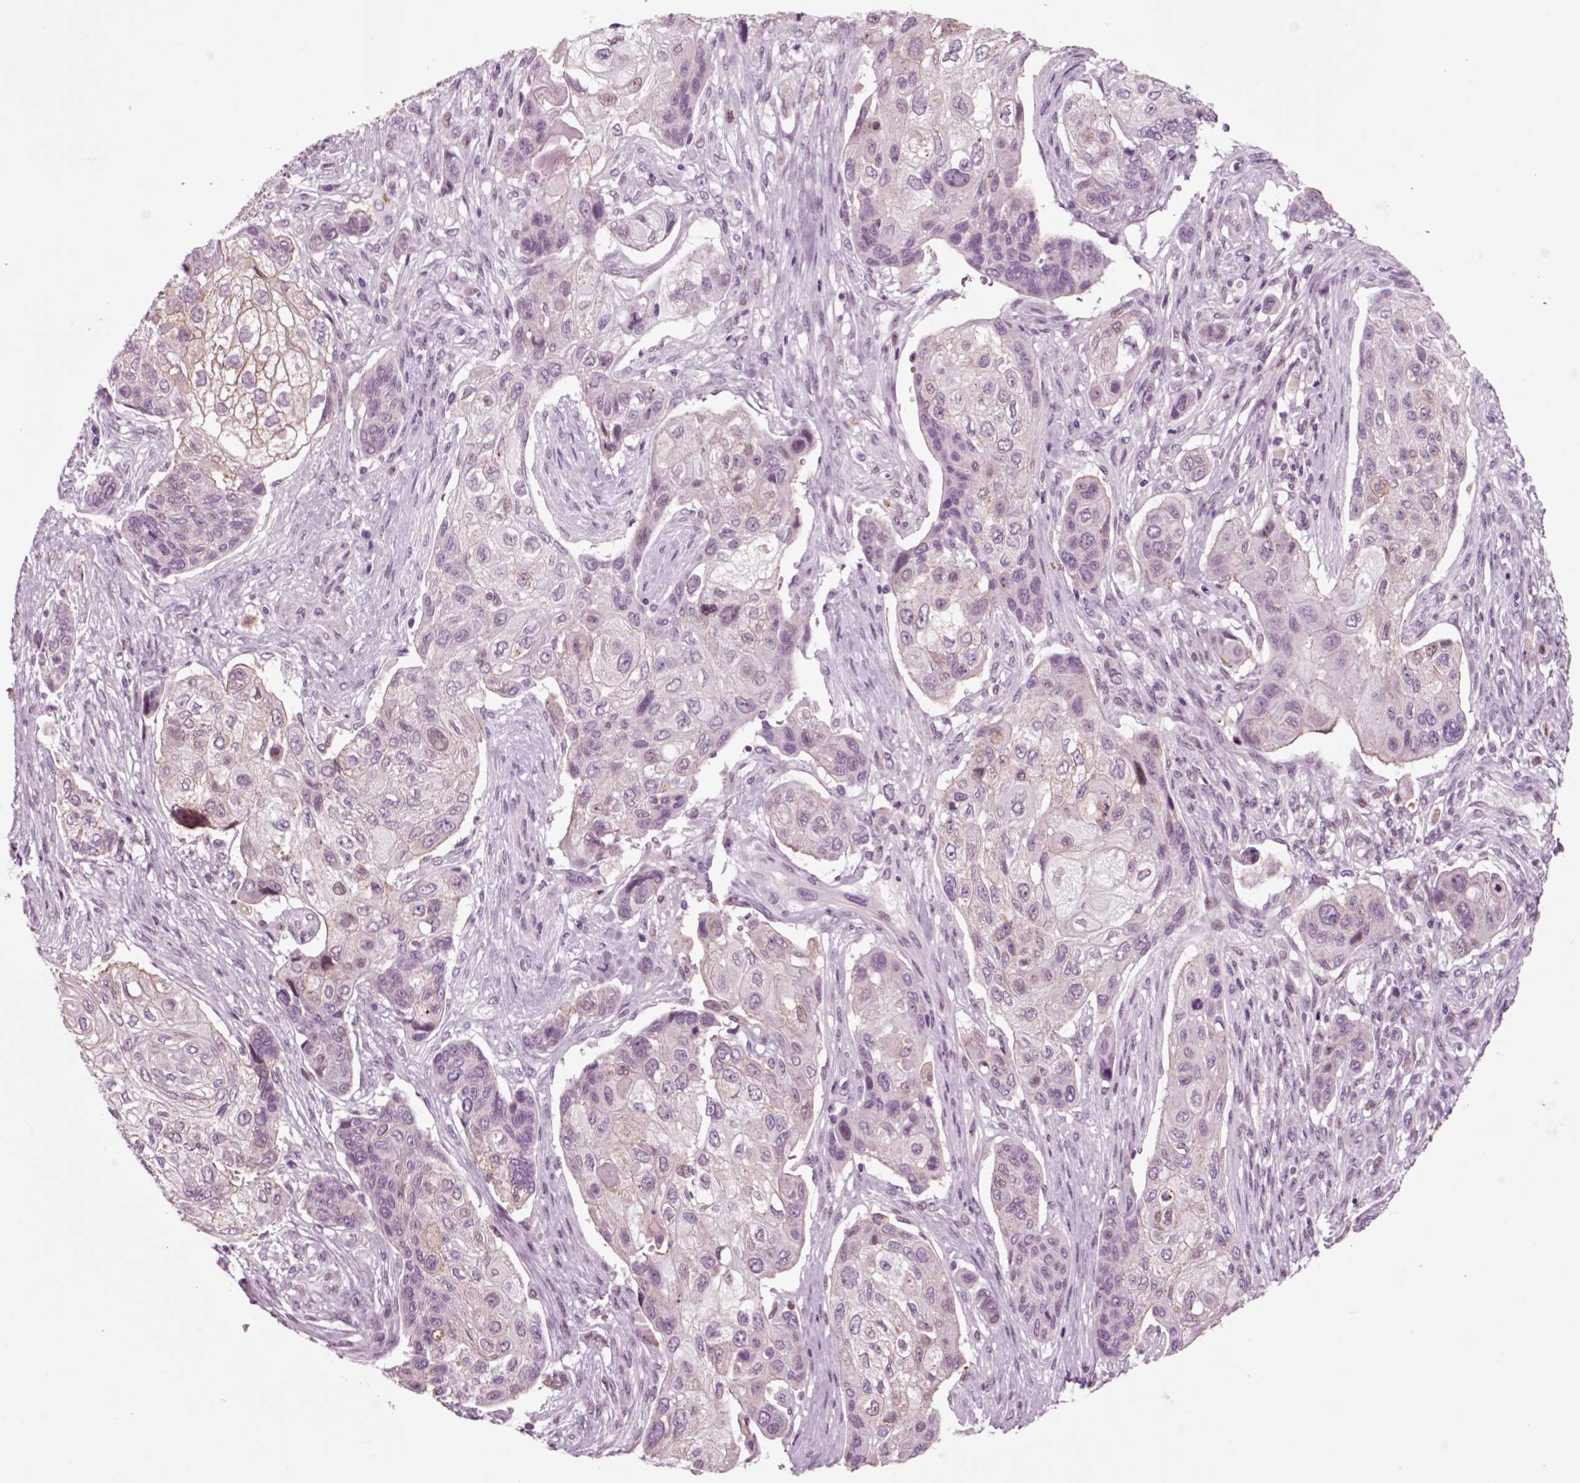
{"staining": {"intensity": "moderate", "quantity": "<25%", "location": "cytoplasmic/membranous"}, "tissue": "lung cancer", "cell_type": "Tumor cells", "image_type": "cancer", "snomed": [{"axis": "morphology", "description": "Normal tissue, NOS"}, {"axis": "morphology", "description": "Squamous cell carcinoma, NOS"}, {"axis": "topography", "description": "Bronchus"}, {"axis": "topography", "description": "Lung"}], "caption": "Immunohistochemistry of lung cancer (squamous cell carcinoma) demonstrates low levels of moderate cytoplasmic/membranous positivity in approximately <25% of tumor cells. (DAB IHC, brown staining for protein, blue staining for nuclei).", "gene": "CHGB", "patient": {"sex": "male", "age": 69}}